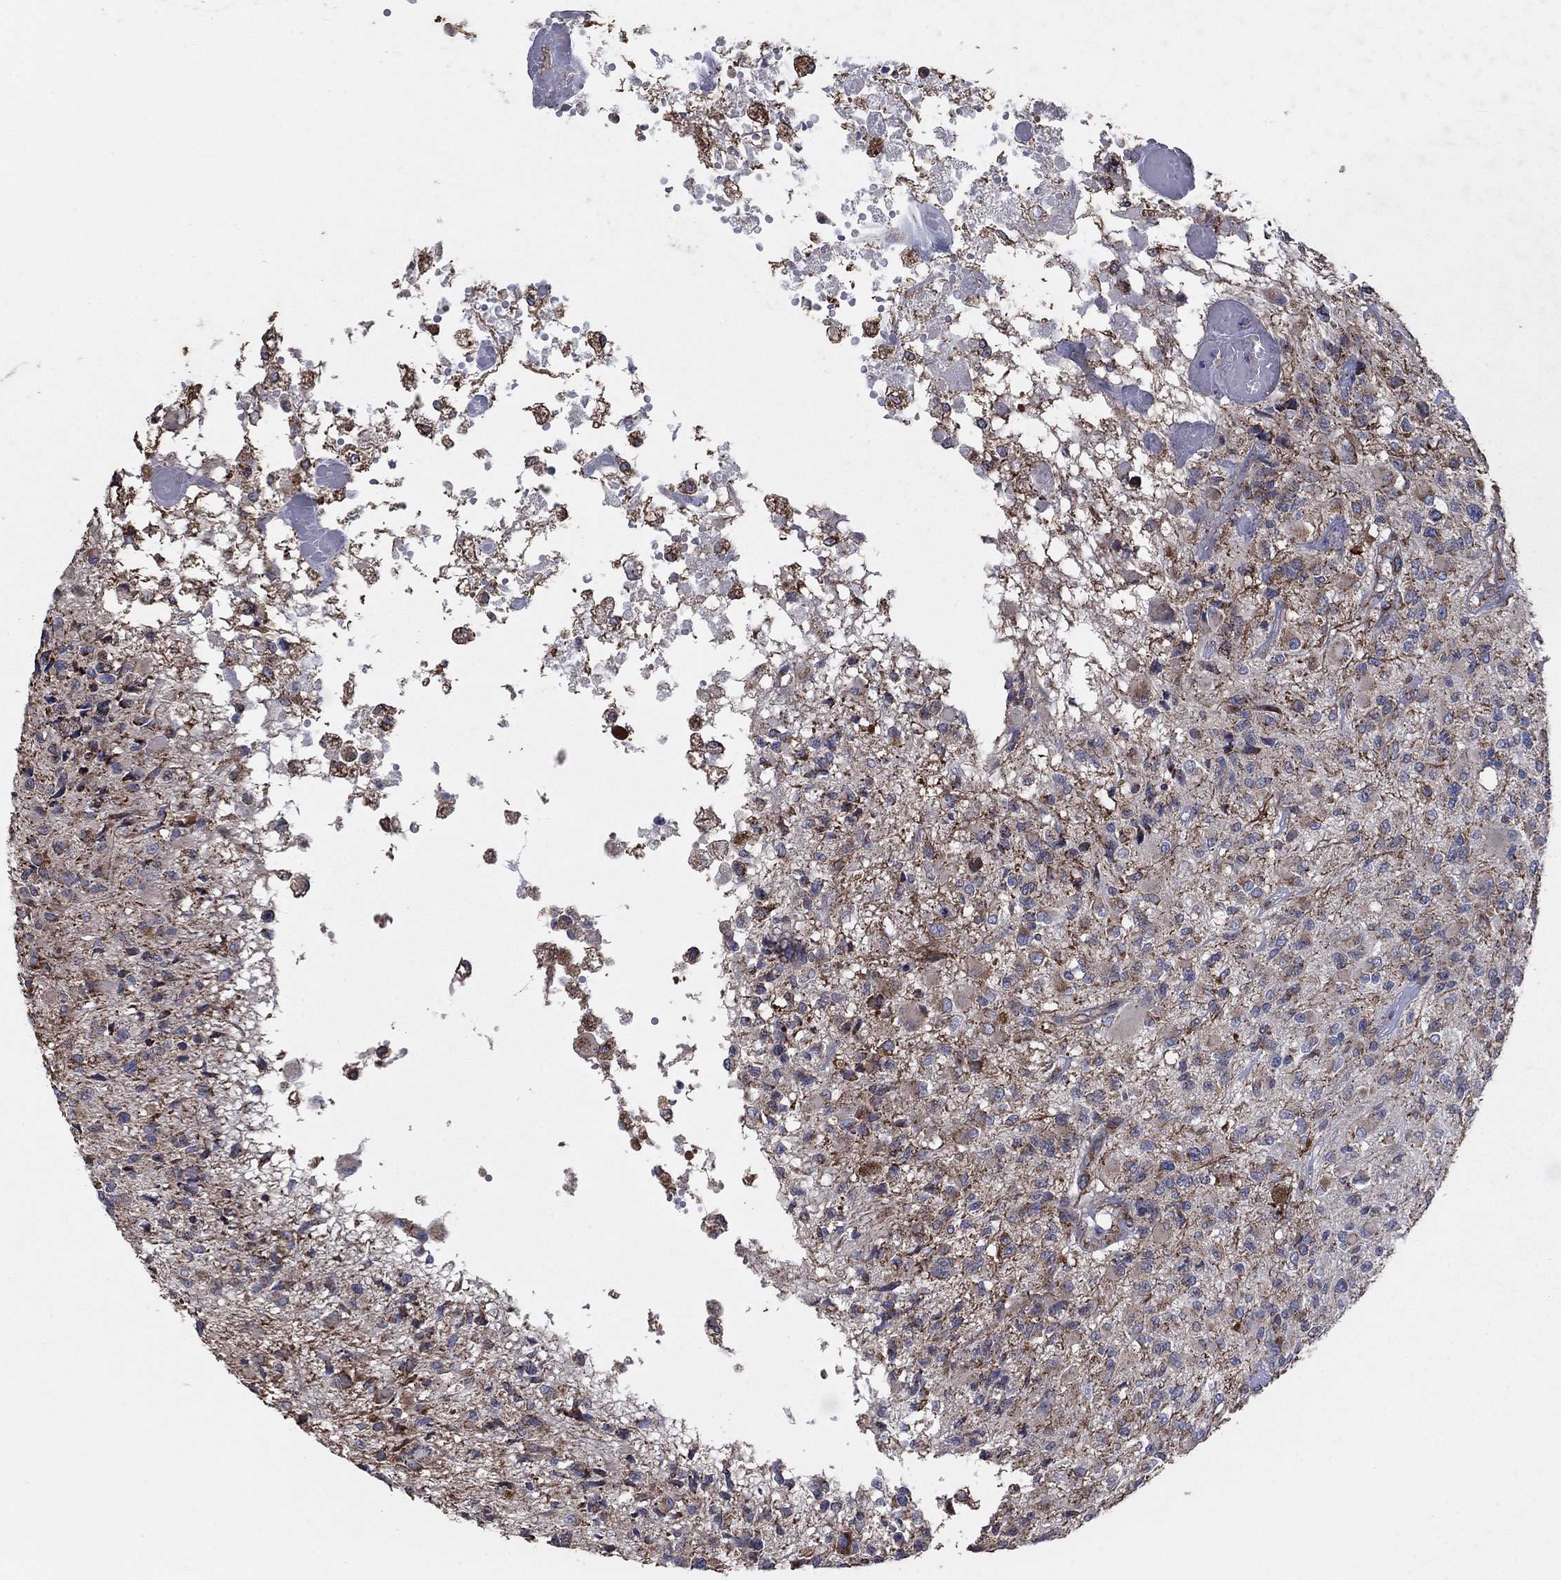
{"staining": {"intensity": "strong", "quantity": "<25%", "location": "cytoplasmic/membranous"}, "tissue": "glioma", "cell_type": "Tumor cells", "image_type": "cancer", "snomed": [{"axis": "morphology", "description": "Glioma, malignant, High grade"}, {"axis": "topography", "description": "Brain"}], "caption": "Malignant high-grade glioma tissue reveals strong cytoplasmic/membranous expression in about <25% of tumor cells", "gene": "NCEH1", "patient": {"sex": "female", "age": 63}}